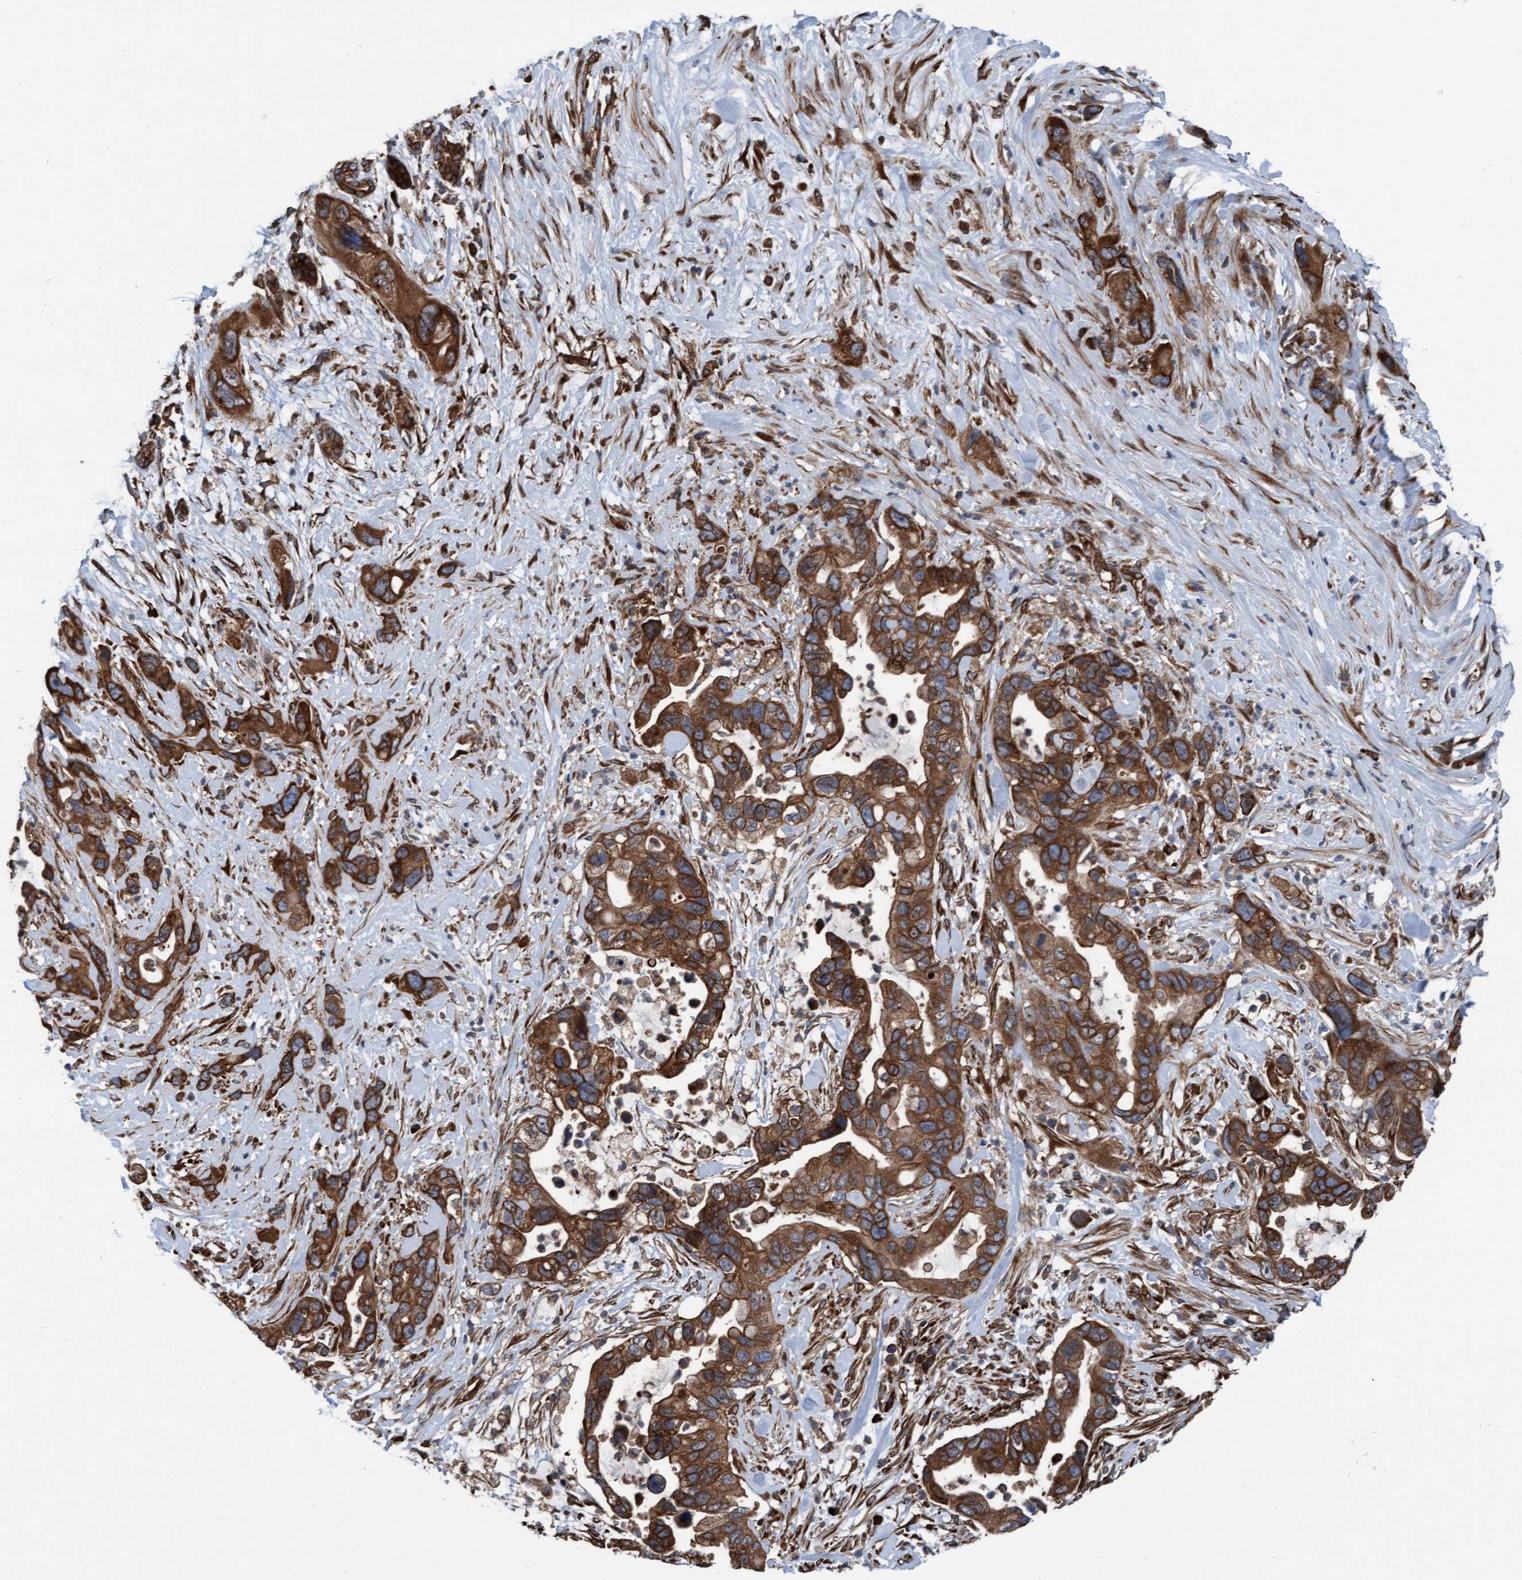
{"staining": {"intensity": "strong", "quantity": ">75%", "location": "cytoplasmic/membranous"}, "tissue": "pancreatic cancer", "cell_type": "Tumor cells", "image_type": "cancer", "snomed": [{"axis": "morphology", "description": "Adenocarcinoma, NOS"}, {"axis": "topography", "description": "Pancreas"}], "caption": "Pancreatic cancer stained with a brown dye reveals strong cytoplasmic/membranous positive positivity in about >75% of tumor cells.", "gene": "RAP1GAP2", "patient": {"sex": "female", "age": 70}}